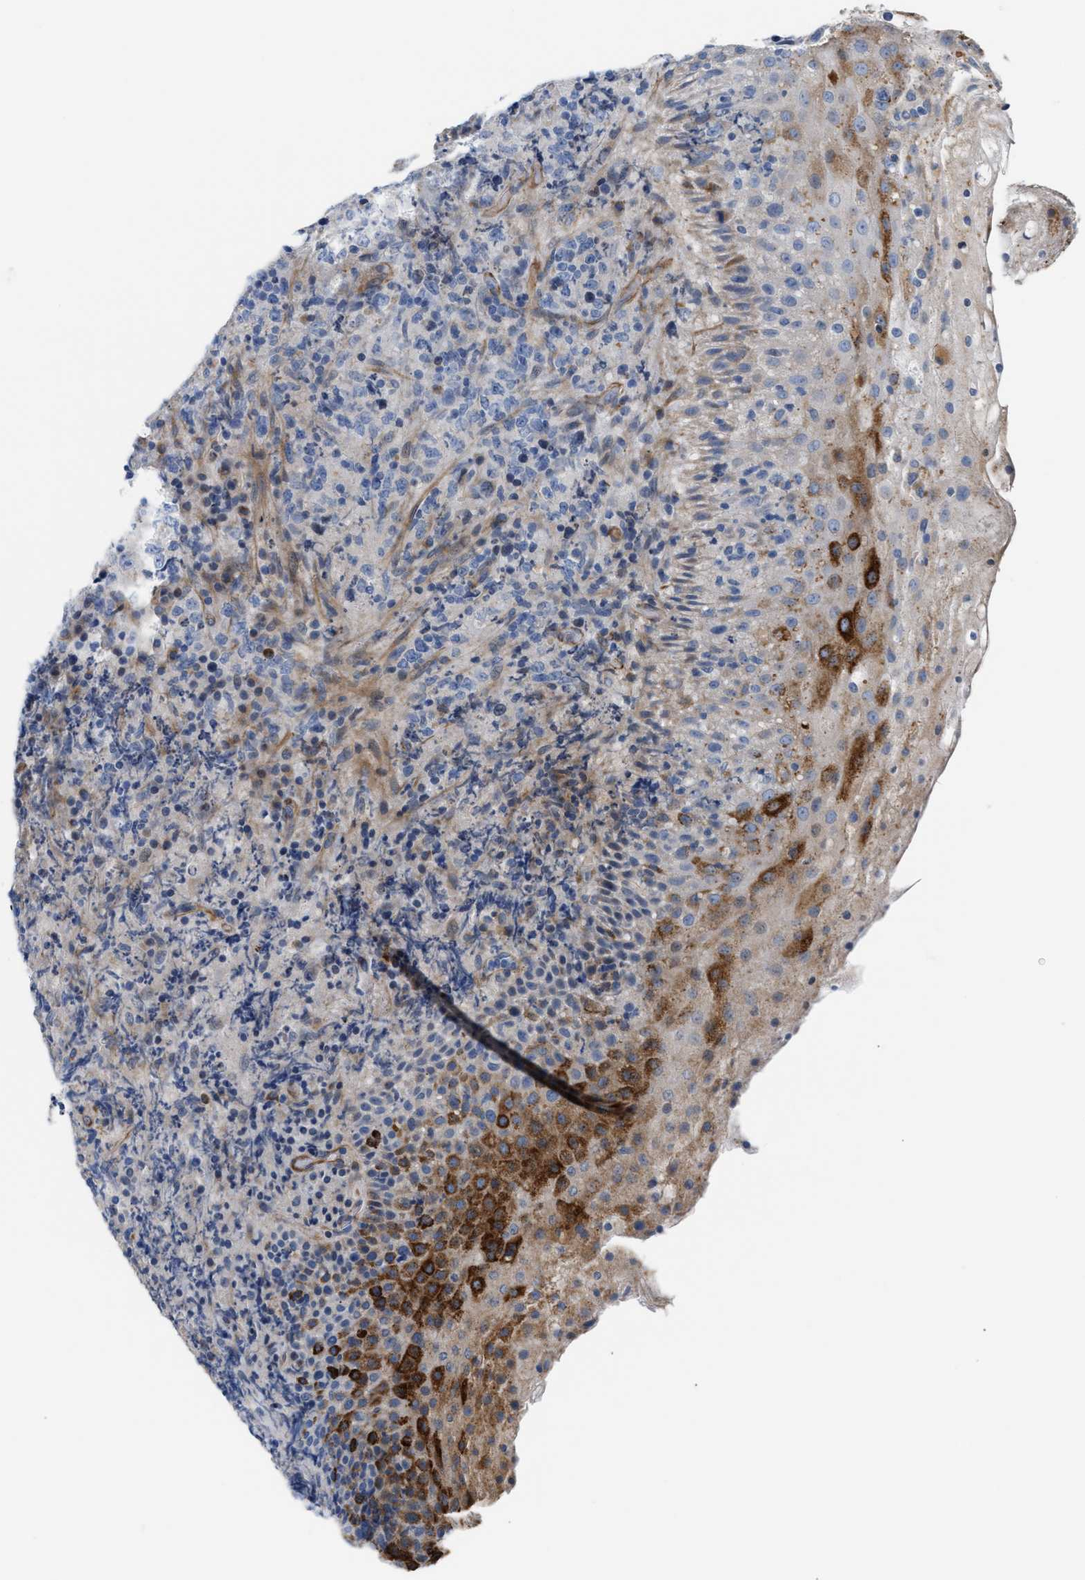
{"staining": {"intensity": "negative", "quantity": "none", "location": "none"}, "tissue": "lymphoma", "cell_type": "Tumor cells", "image_type": "cancer", "snomed": [{"axis": "morphology", "description": "Malignant lymphoma, non-Hodgkin's type, High grade"}, {"axis": "topography", "description": "Tonsil"}], "caption": "Immunohistochemical staining of lymphoma displays no significant expression in tumor cells. Nuclei are stained in blue.", "gene": "TFPI", "patient": {"sex": "female", "age": 36}}